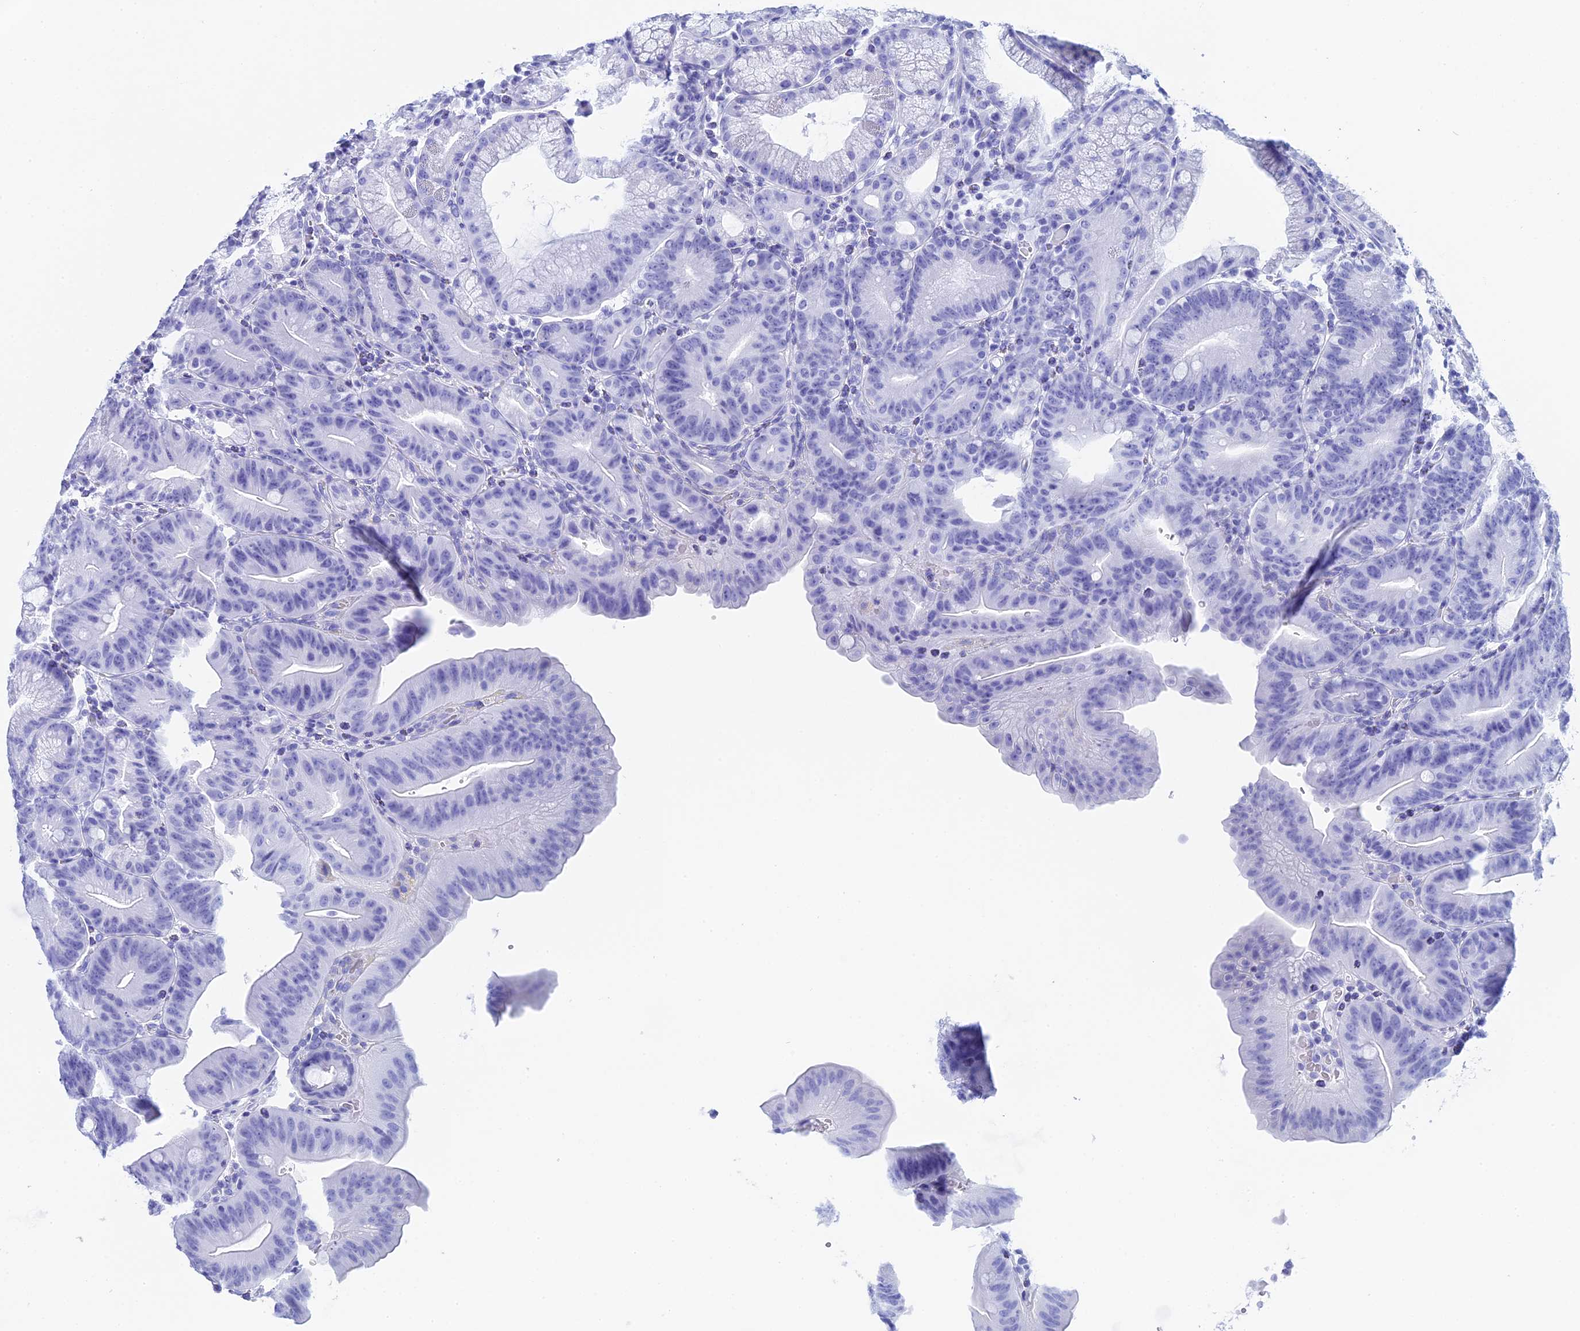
{"staining": {"intensity": "negative", "quantity": "none", "location": "none"}, "tissue": "duodenum", "cell_type": "Glandular cells", "image_type": "normal", "snomed": [{"axis": "morphology", "description": "Normal tissue, NOS"}, {"axis": "topography", "description": "Duodenum"}], "caption": "The histopathology image shows no significant positivity in glandular cells of duodenum. Nuclei are stained in blue.", "gene": "TEX101", "patient": {"sex": "male", "age": 54}}